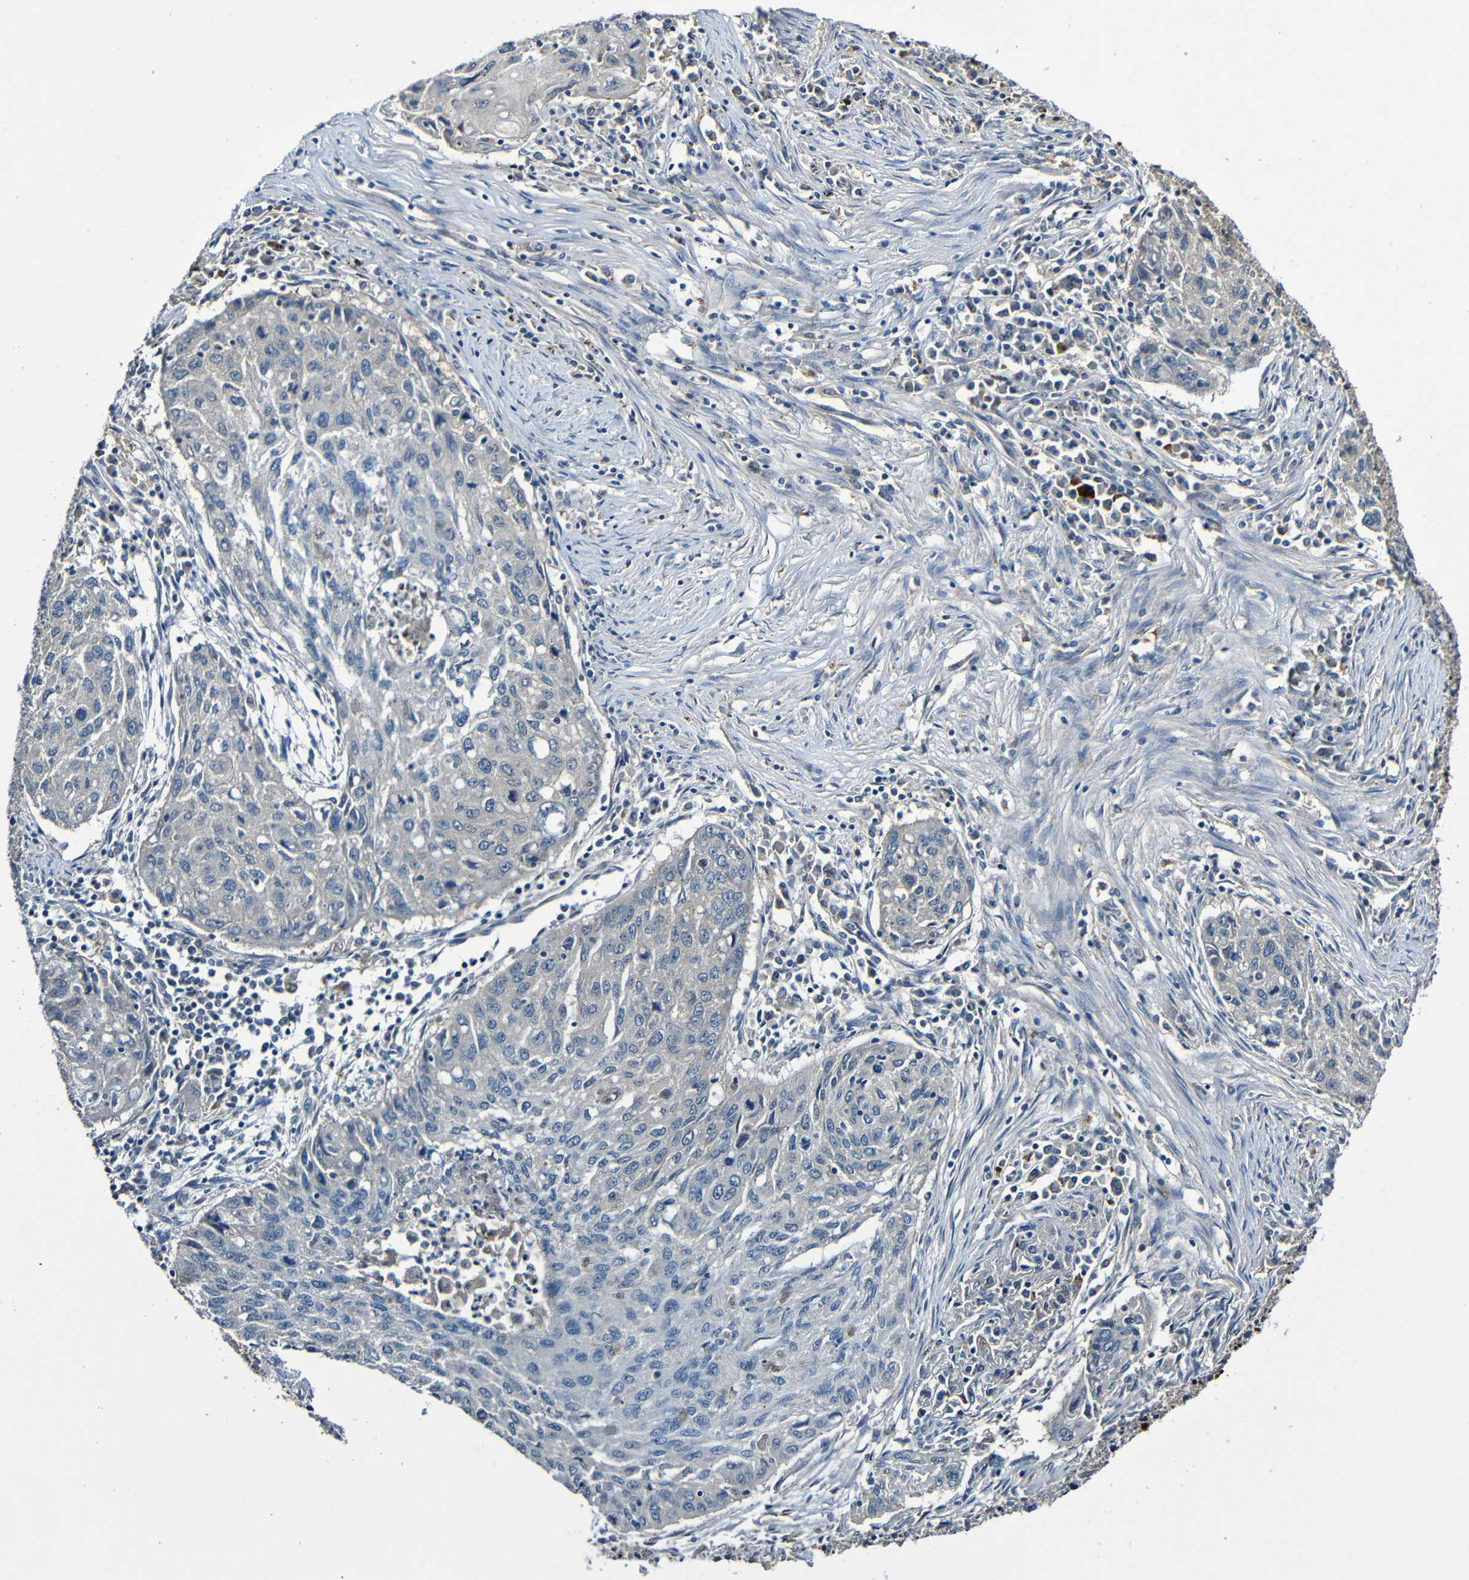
{"staining": {"intensity": "negative", "quantity": "none", "location": "none"}, "tissue": "lung cancer", "cell_type": "Tumor cells", "image_type": "cancer", "snomed": [{"axis": "morphology", "description": "Squamous cell carcinoma, NOS"}, {"axis": "topography", "description": "Lung"}], "caption": "Immunohistochemistry histopathology image of lung cancer stained for a protein (brown), which displays no positivity in tumor cells.", "gene": "LRRC70", "patient": {"sex": "female", "age": 63}}